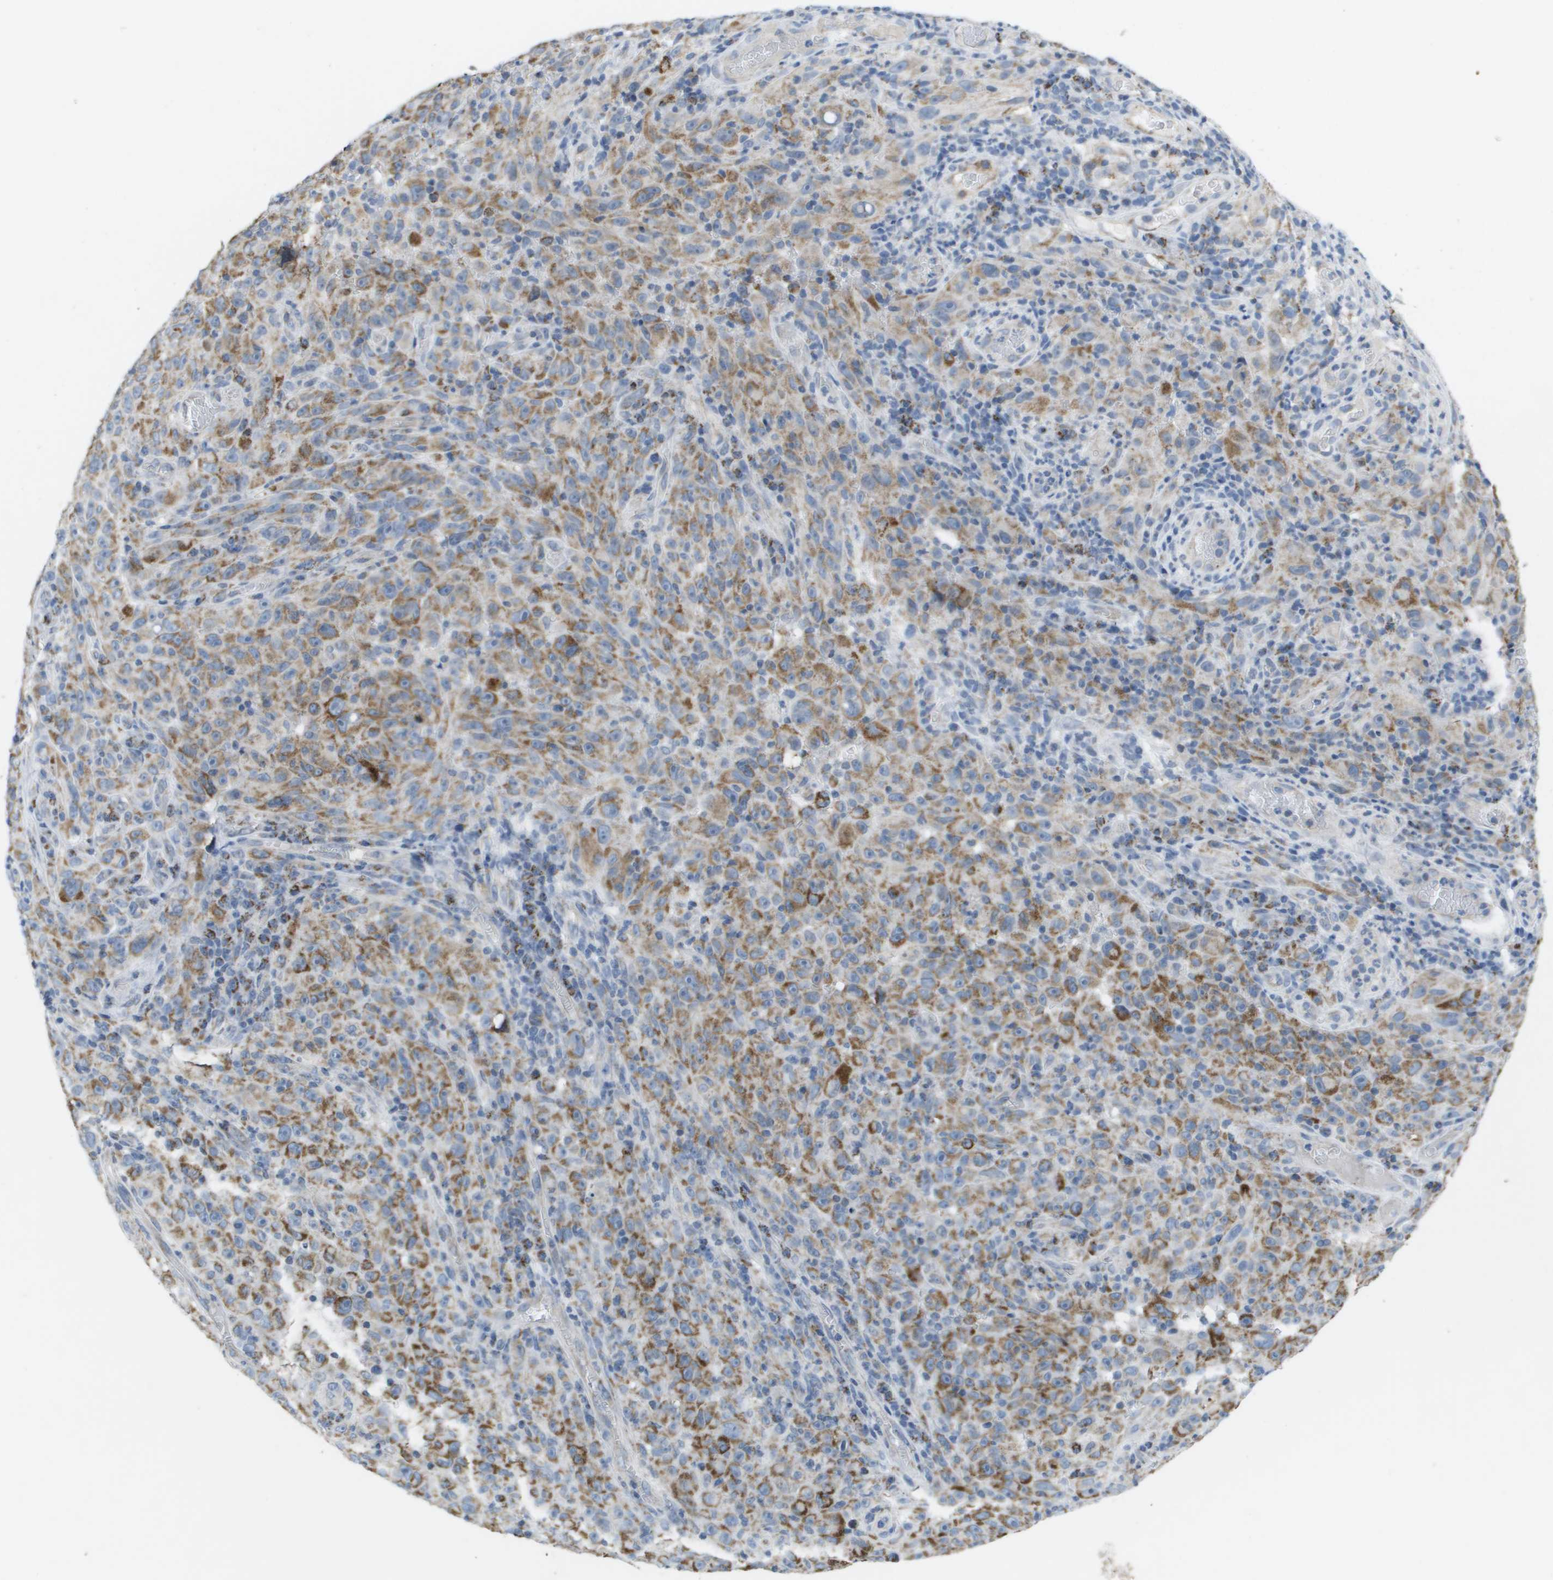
{"staining": {"intensity": "moderate", "quantity": ">75%", "location": "cytoplasmic/membranous"}, "tissue": "melanoma", "cell_type": "Tumor cells", "image_type": "cancer", "snomed": [{"axis": "morphology", "description": "Malignant melanoma, NOS"}, {"axis": "topography", "description": "Skin"}], "caption": "Immunohistochemical staining of human malignant melanoma exhibits moderate cytoplasmic/membranous protein positivity in approximately >75% of tumor cells.", "gene": "TMEM223", "patient": {"sex": "female", "age": 82}}